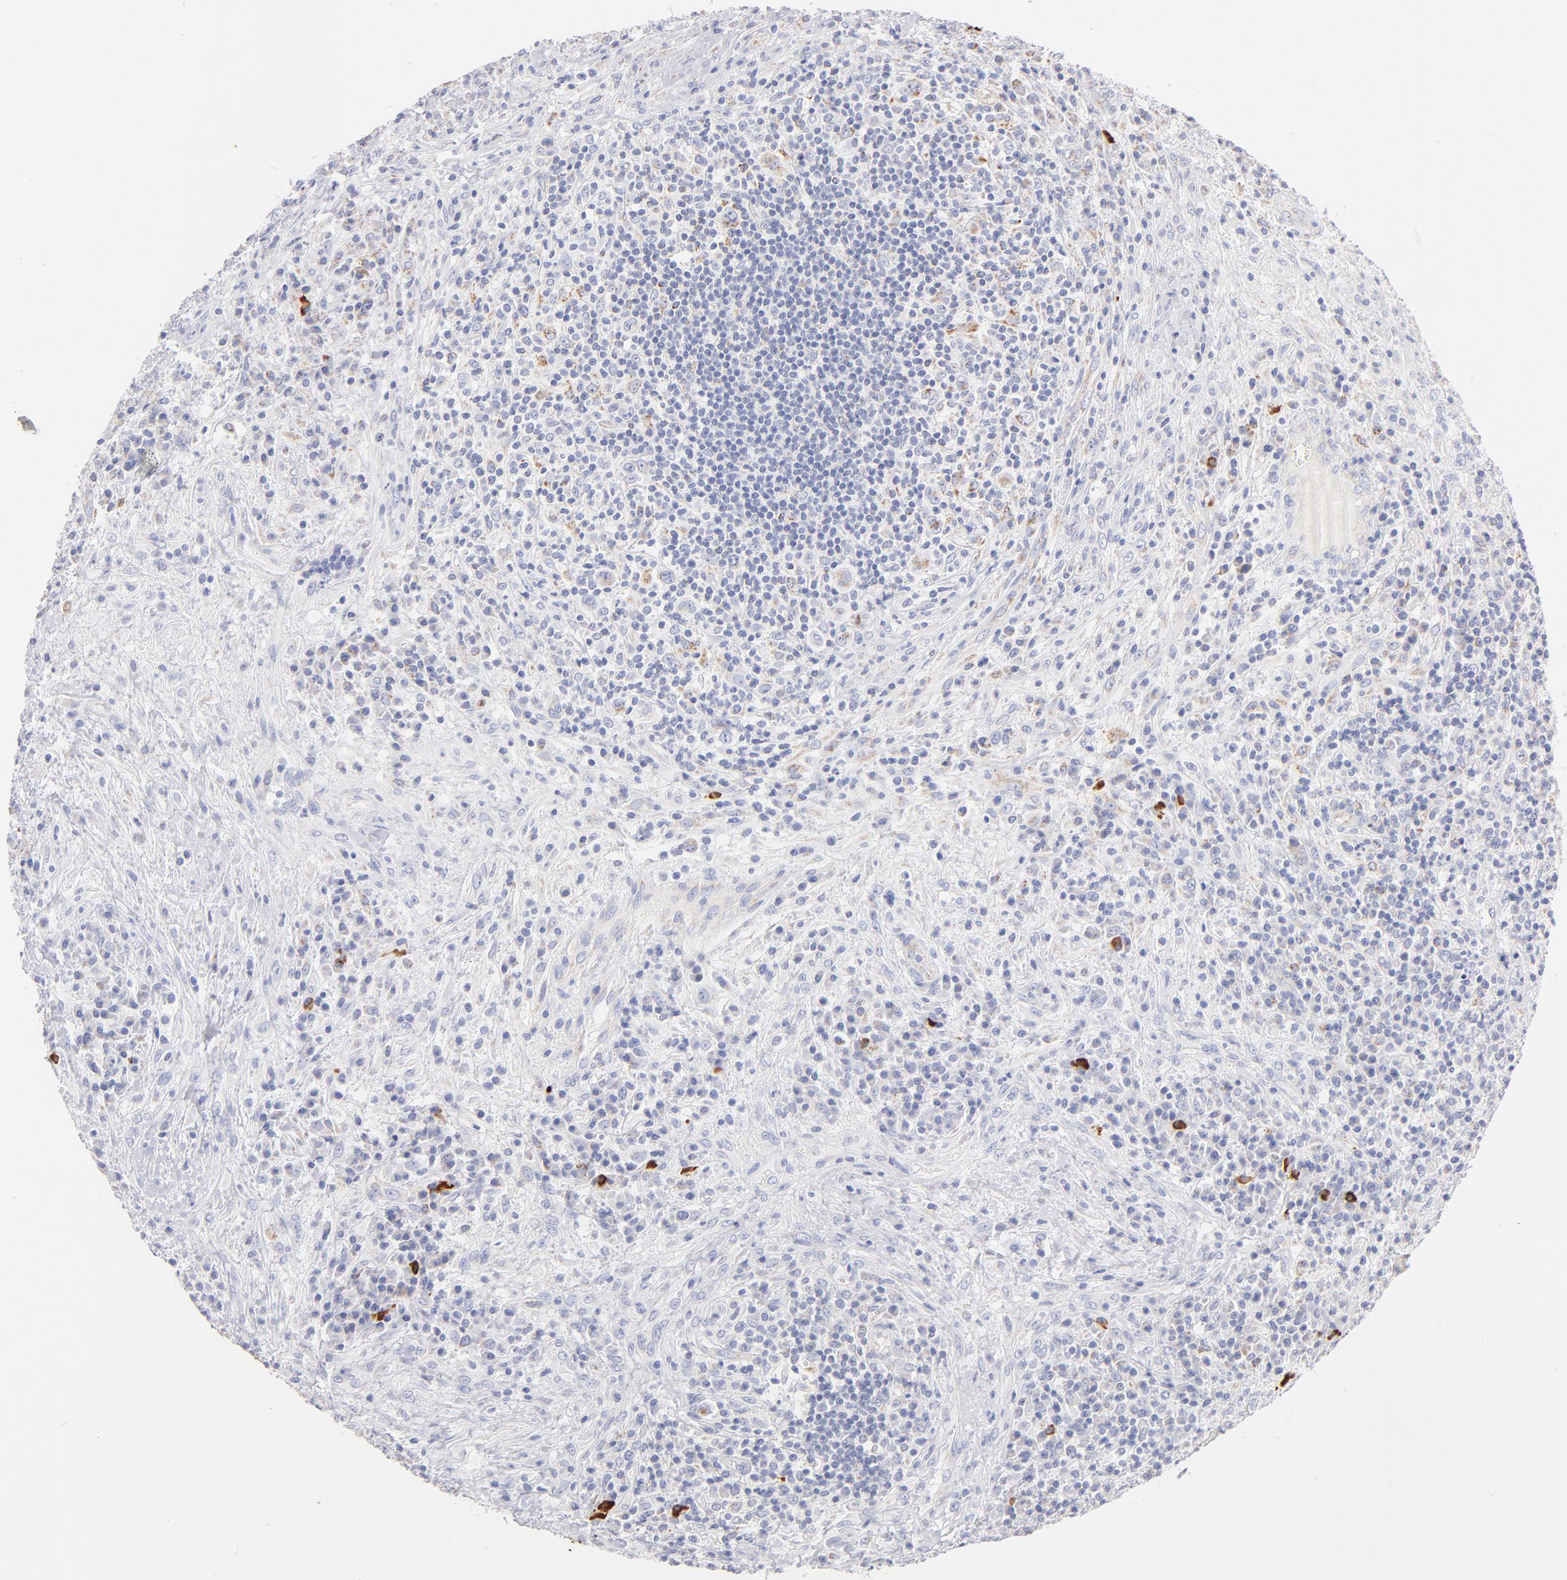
{"staining": {"intensity": "weak", "quantity": "<25%", "location": "cytoplasmic/membranous"}, "tissue": "lymphoma", "cell_type": "Tumor cells", "image_type": "cancer", "snomed": [{"axis": "morphology", "description": "Hodgkin's disease, NOS"}, {"axis": "topography", "description": "Lymph node"}], "caption": "Tumor cells are negative for protein expression in human Hodgkin's disease.", "gene": "AIFM1", "patient": {"sex": "female", "age": 25}}